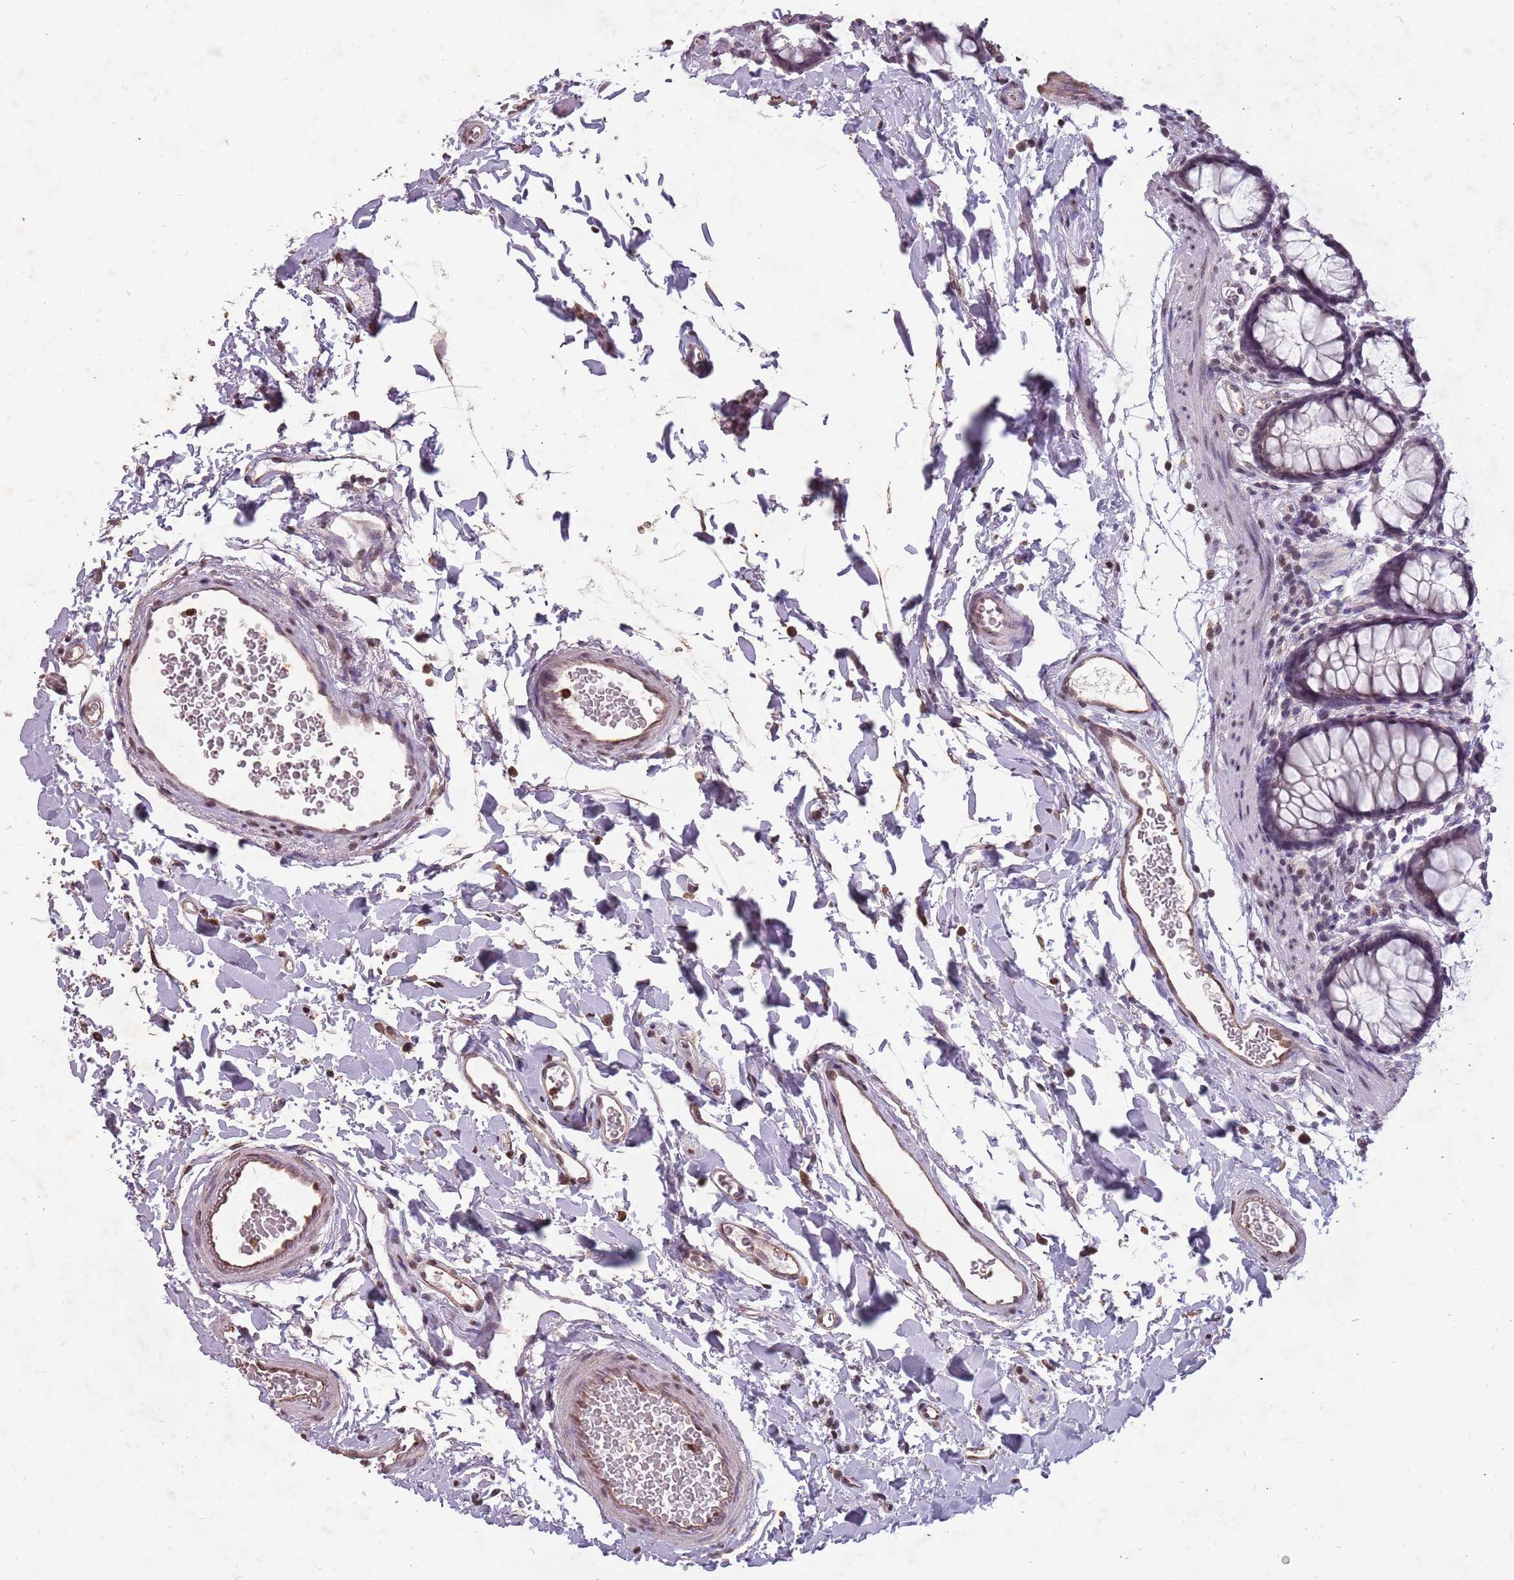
{"staining": {"intensity": "negative", "quantity": "none", "location": "none"}, "tissue": "rectum", "cell_type": "Glandular cells", "image_type": "normal", "snomed": [{"axis": "morphology", "description": "Normal tissue, NOS"}, {"axis": "topography", "description": "Rectum"}], "caption": "Photomicrograph shows no protein expression in glandular cells of benign rectum. (DAB immunohistochemistry (IHC) with hematoxylin counter stain).", "gene": "NEK6", "patient": {"sex": "female", "age": 65}}